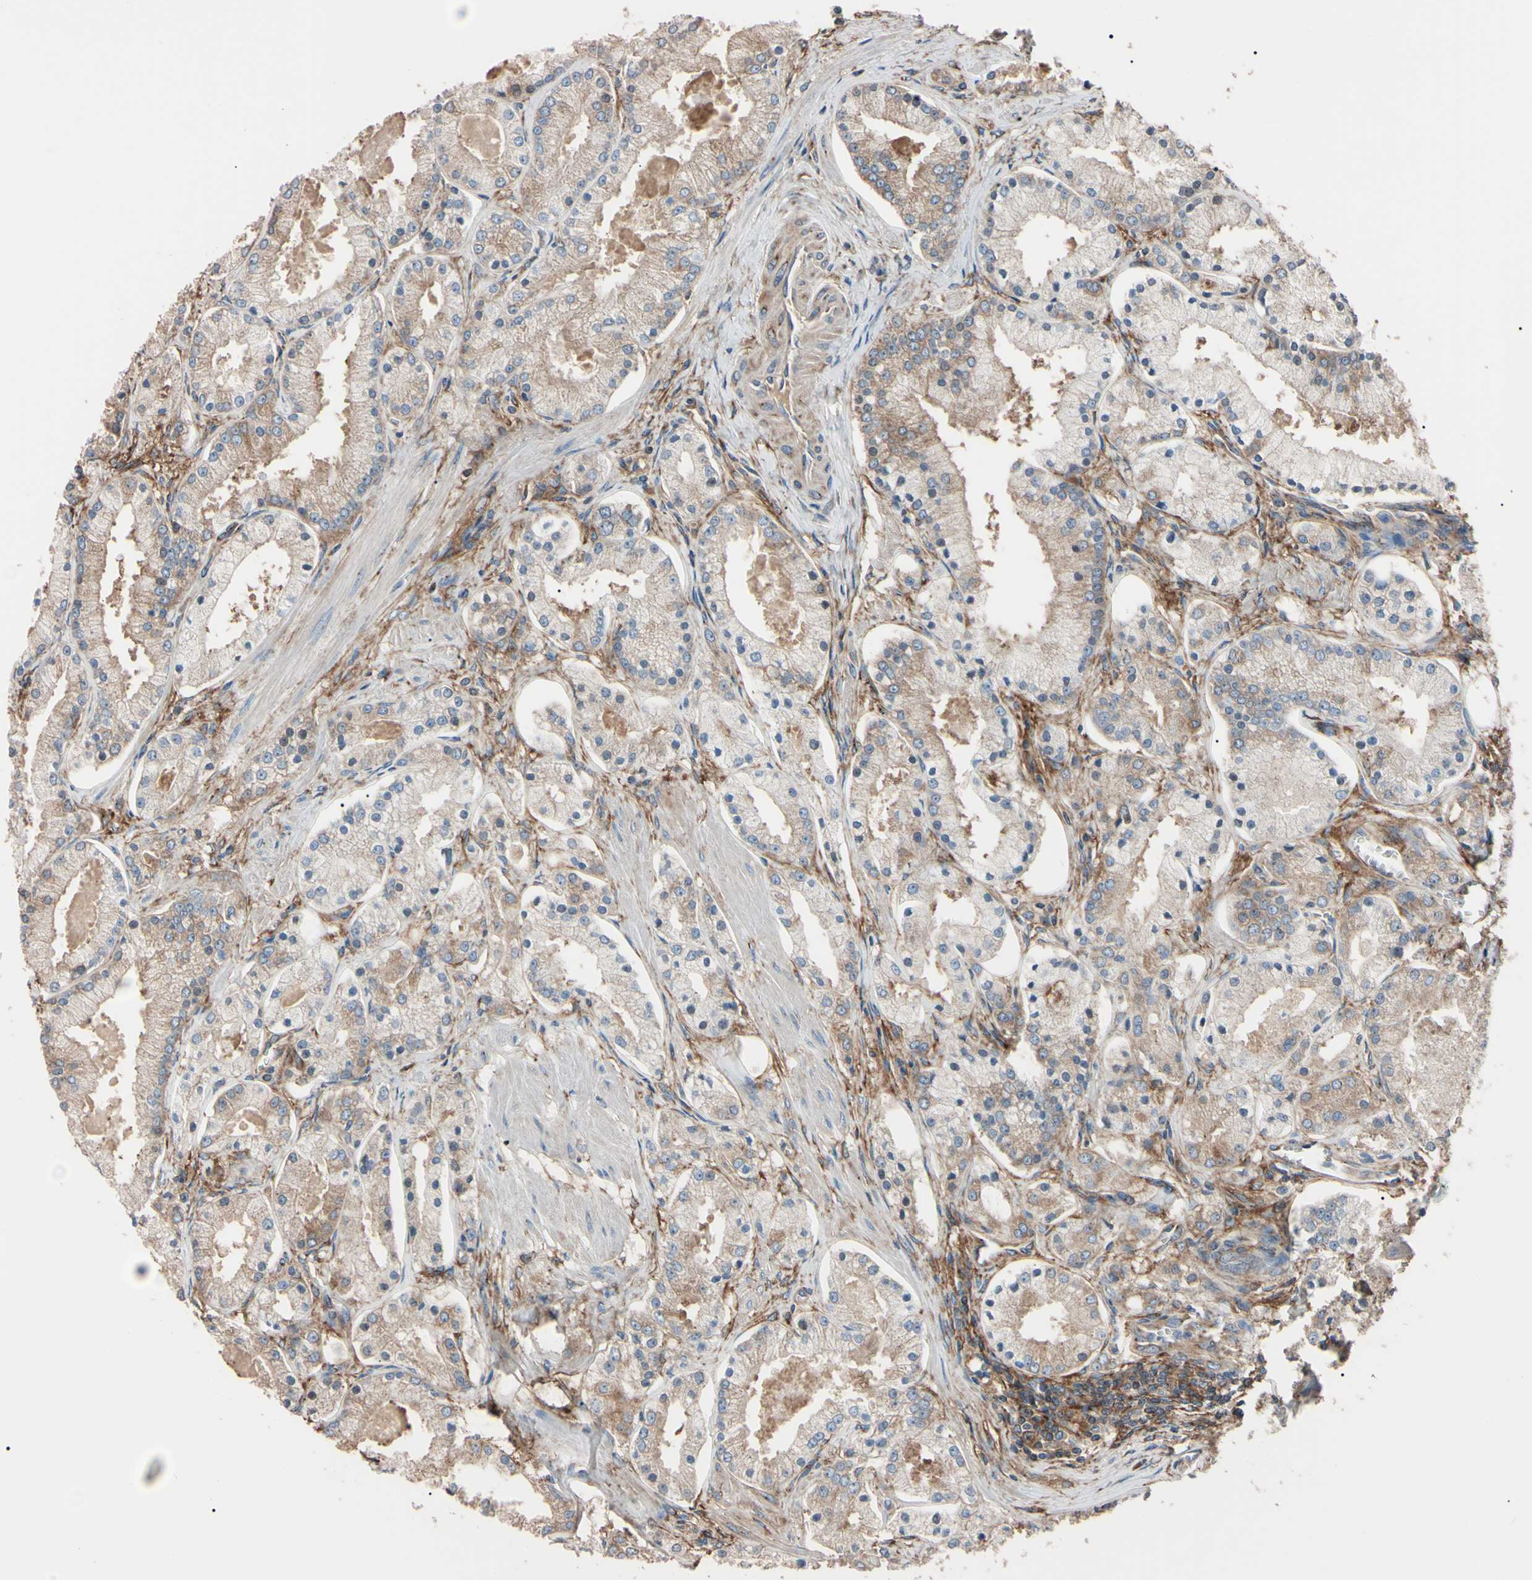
{"staining": {"intensity": "weak", "quantity": ">75%", "location": "cytoplasmic/membranous"}, "tissue": "prostate cancer", "cell_type": "Tumor cells", "image_type": "cancer", "snomed": [{"axis": "morphology", "description": "Adenocarcinoma, High grade"}, {"axis": "topography", "description": "Prostate"}], "caption": "This photomicrograph displays prostate high-grade adenocarcinoma stained with immunohistochemistry (IHC) to label a protein in brown. The cytoplasmic/membranous of tumor cells show weak positivity for the protein. Nuclei are counter-stained blue.", "gene": "PRKACA", "patient": {"sex": "male", "age": 66}}